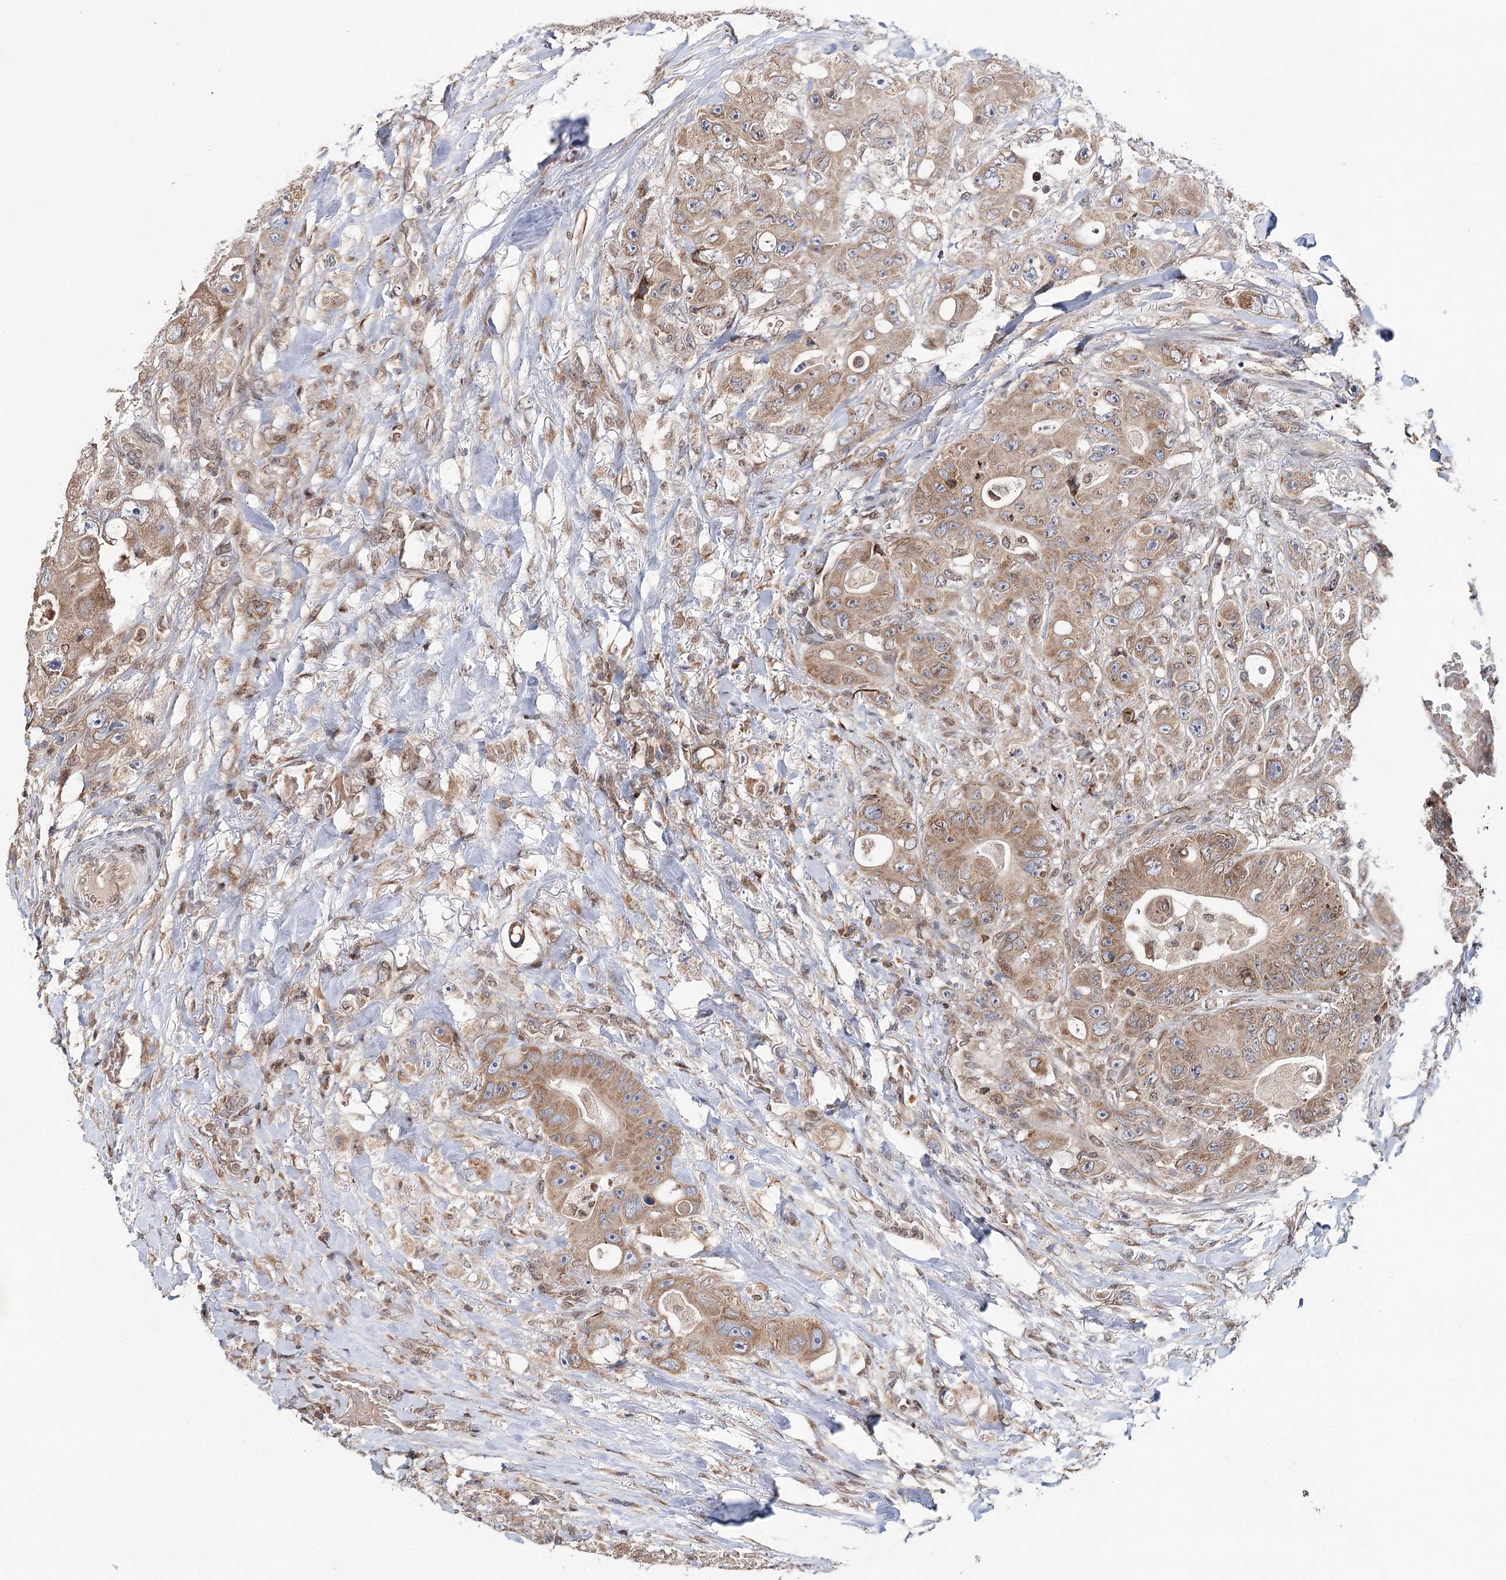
{"staining": {"intensity": "moderate", "quantity": ">75%", "location": "cytoplasmic/membranous"}, "tissue": "colorectal cancer", "cell_type": "Tumor cells", "image_type": "cancer", "snomed": [{"axis": "morphology", "description": "Adenocarcinoma, NOS"}, {"axis": "topography", "description": "Colon"}], "caption": "Colorectal cancer (adenocarcinoma) tissue exhibits moderate cytoplasmic/membranous positivity in about >75% of tumor cells, visualized by immunohistochemistry.", "gene": "CFAP46", "patient": {"sex": "female", "age": 46}}